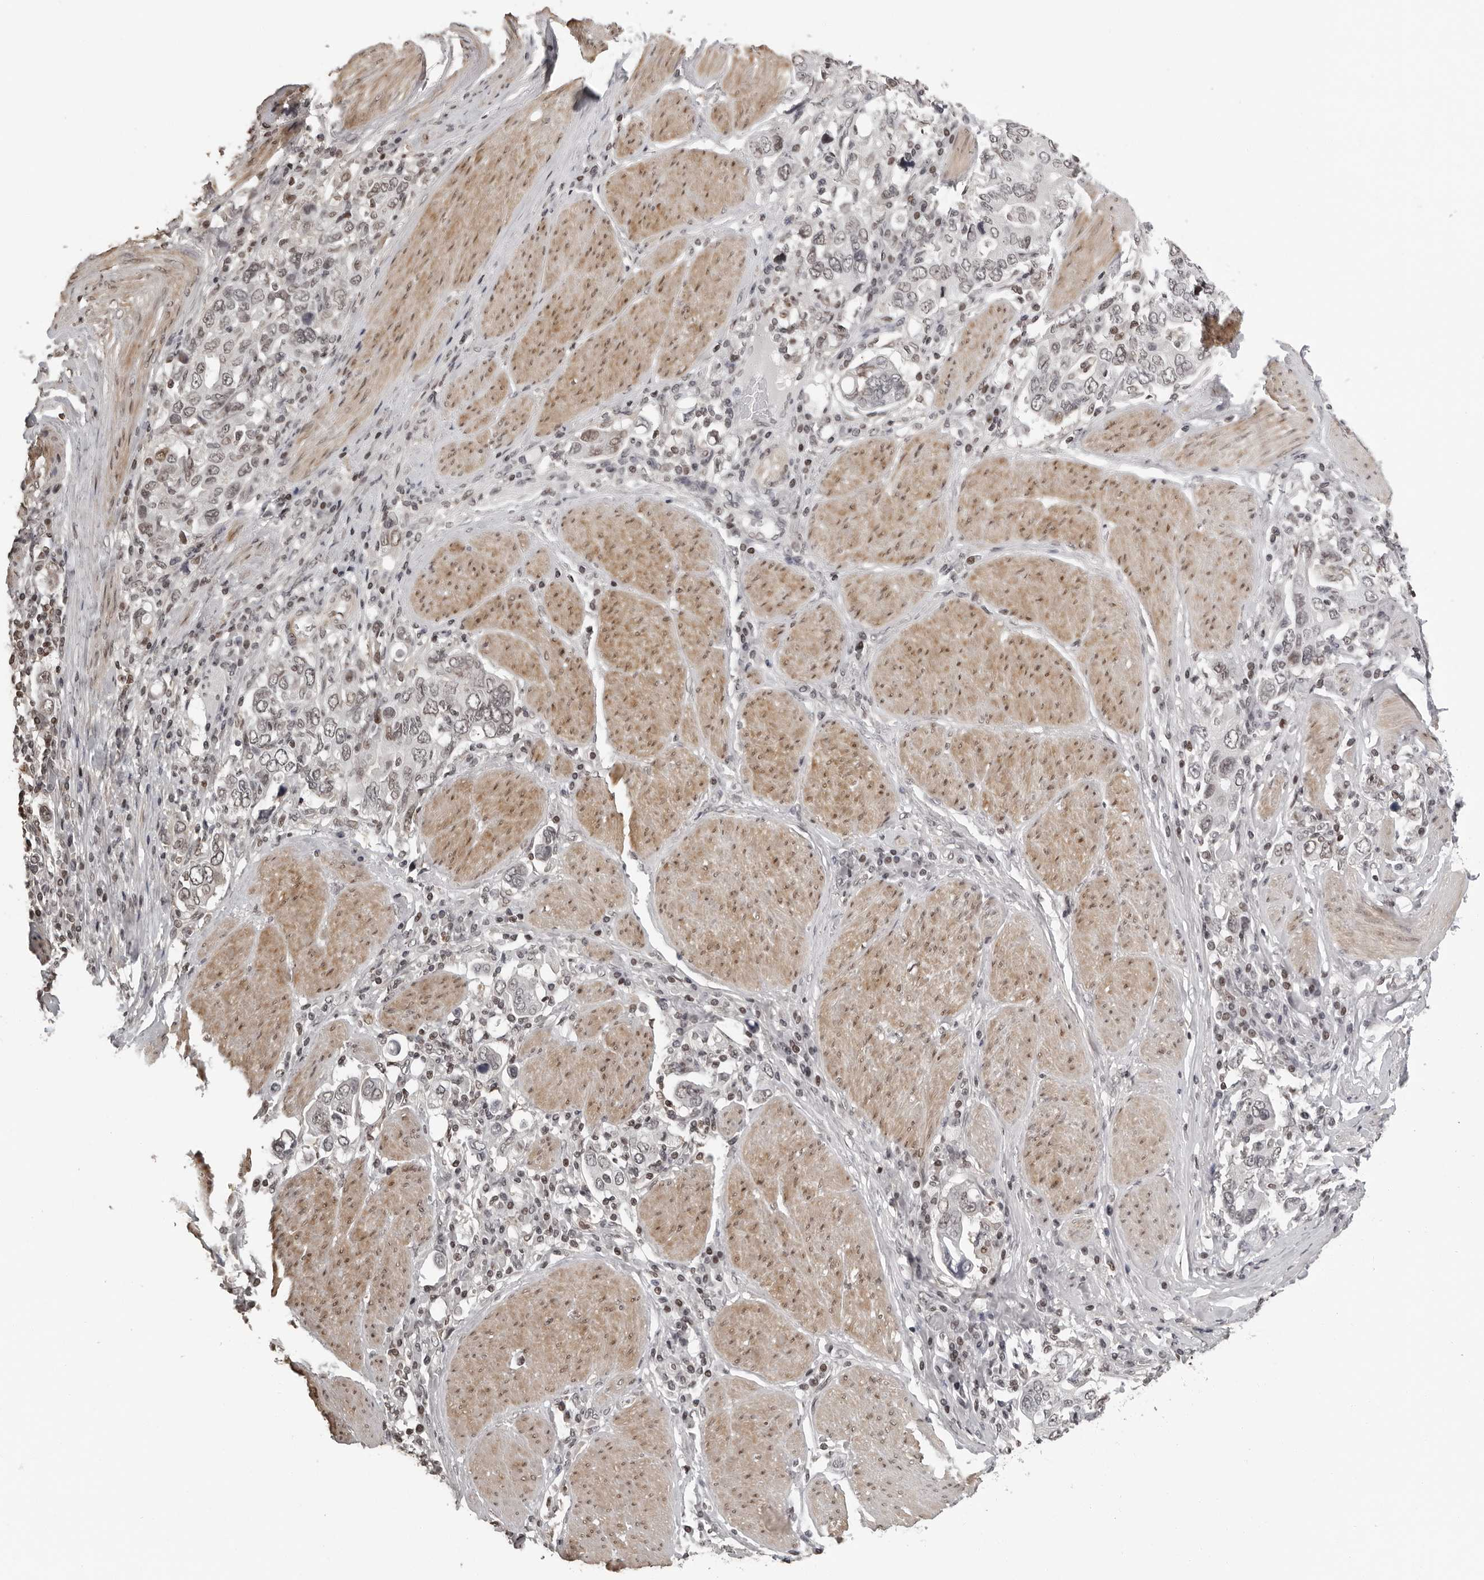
{"staining": {"intensity": "weak", "quantity": "25%-75%", "location": "nuclear"}, "tissue": "stomach cancer", "cell_type": "Tumor cells", "image_type": "cancer", "snomed": [{"axis": "morphology", "description": "Adenocarcinoma, NOS"}, {"axis": "topography", "description": "Stomach, upper"}], "caption": "Stomach cancer was stained to show a protein in brown. There is low levels of weak nuclear positivity in approximately 25%-75% of tumor cells.", "gene": "ORC1", "patient": {"sex": "male", "age": 62}}